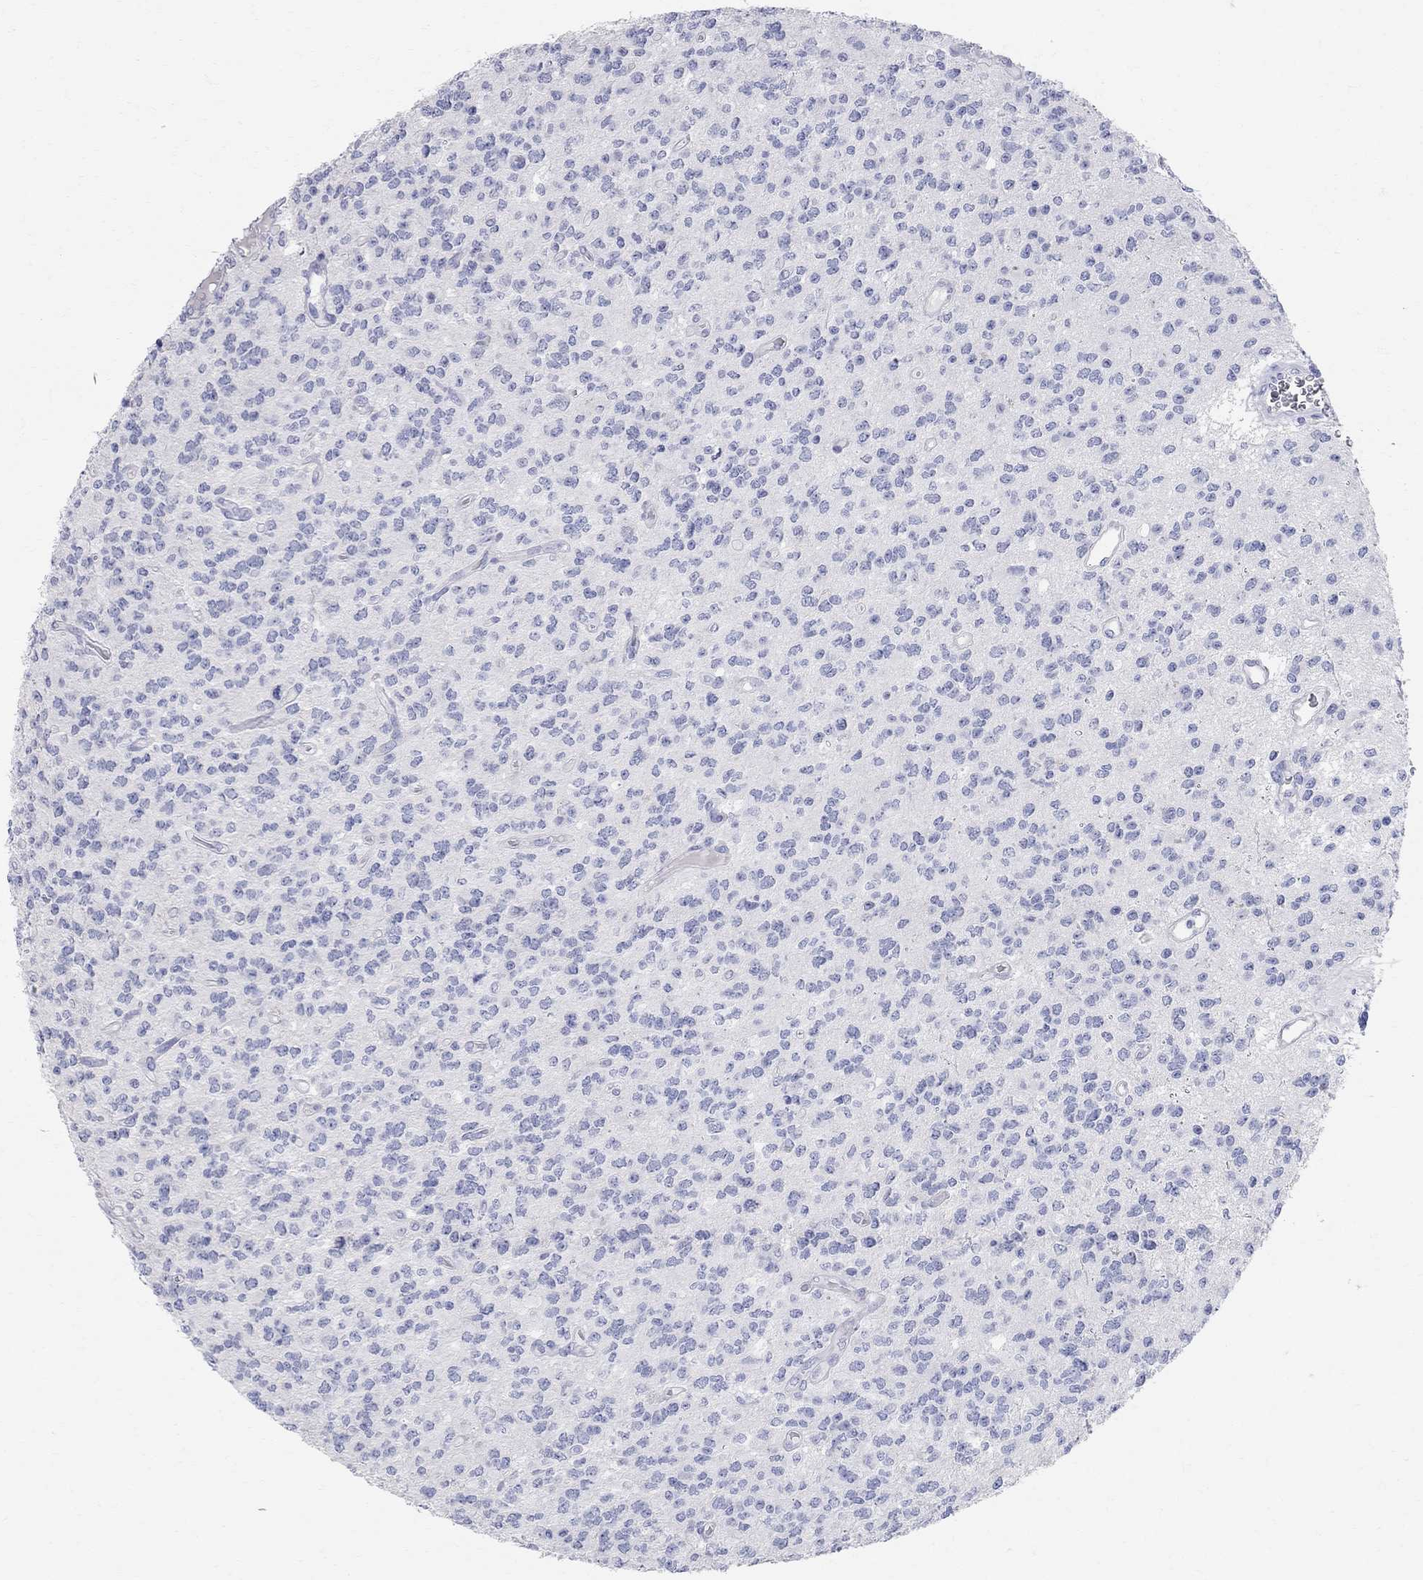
{"staining": {"intensity": "negative", "quantity": "none", "location": "none"}, "tissue": "glioma", "cell_type": "Tumor cells", "image_type": "cancer", "snomed": [{"axis": "morphology", "description": "Glioma, malignant, Low grade"}, {"axis": "topography", "description": "Brain"}], "caption": "IHC of malignant glioma (low-grade) exhibits no staining in tumor cells.", "gene": "AOX1", "patient": {"sex": "female", "age": 45}}